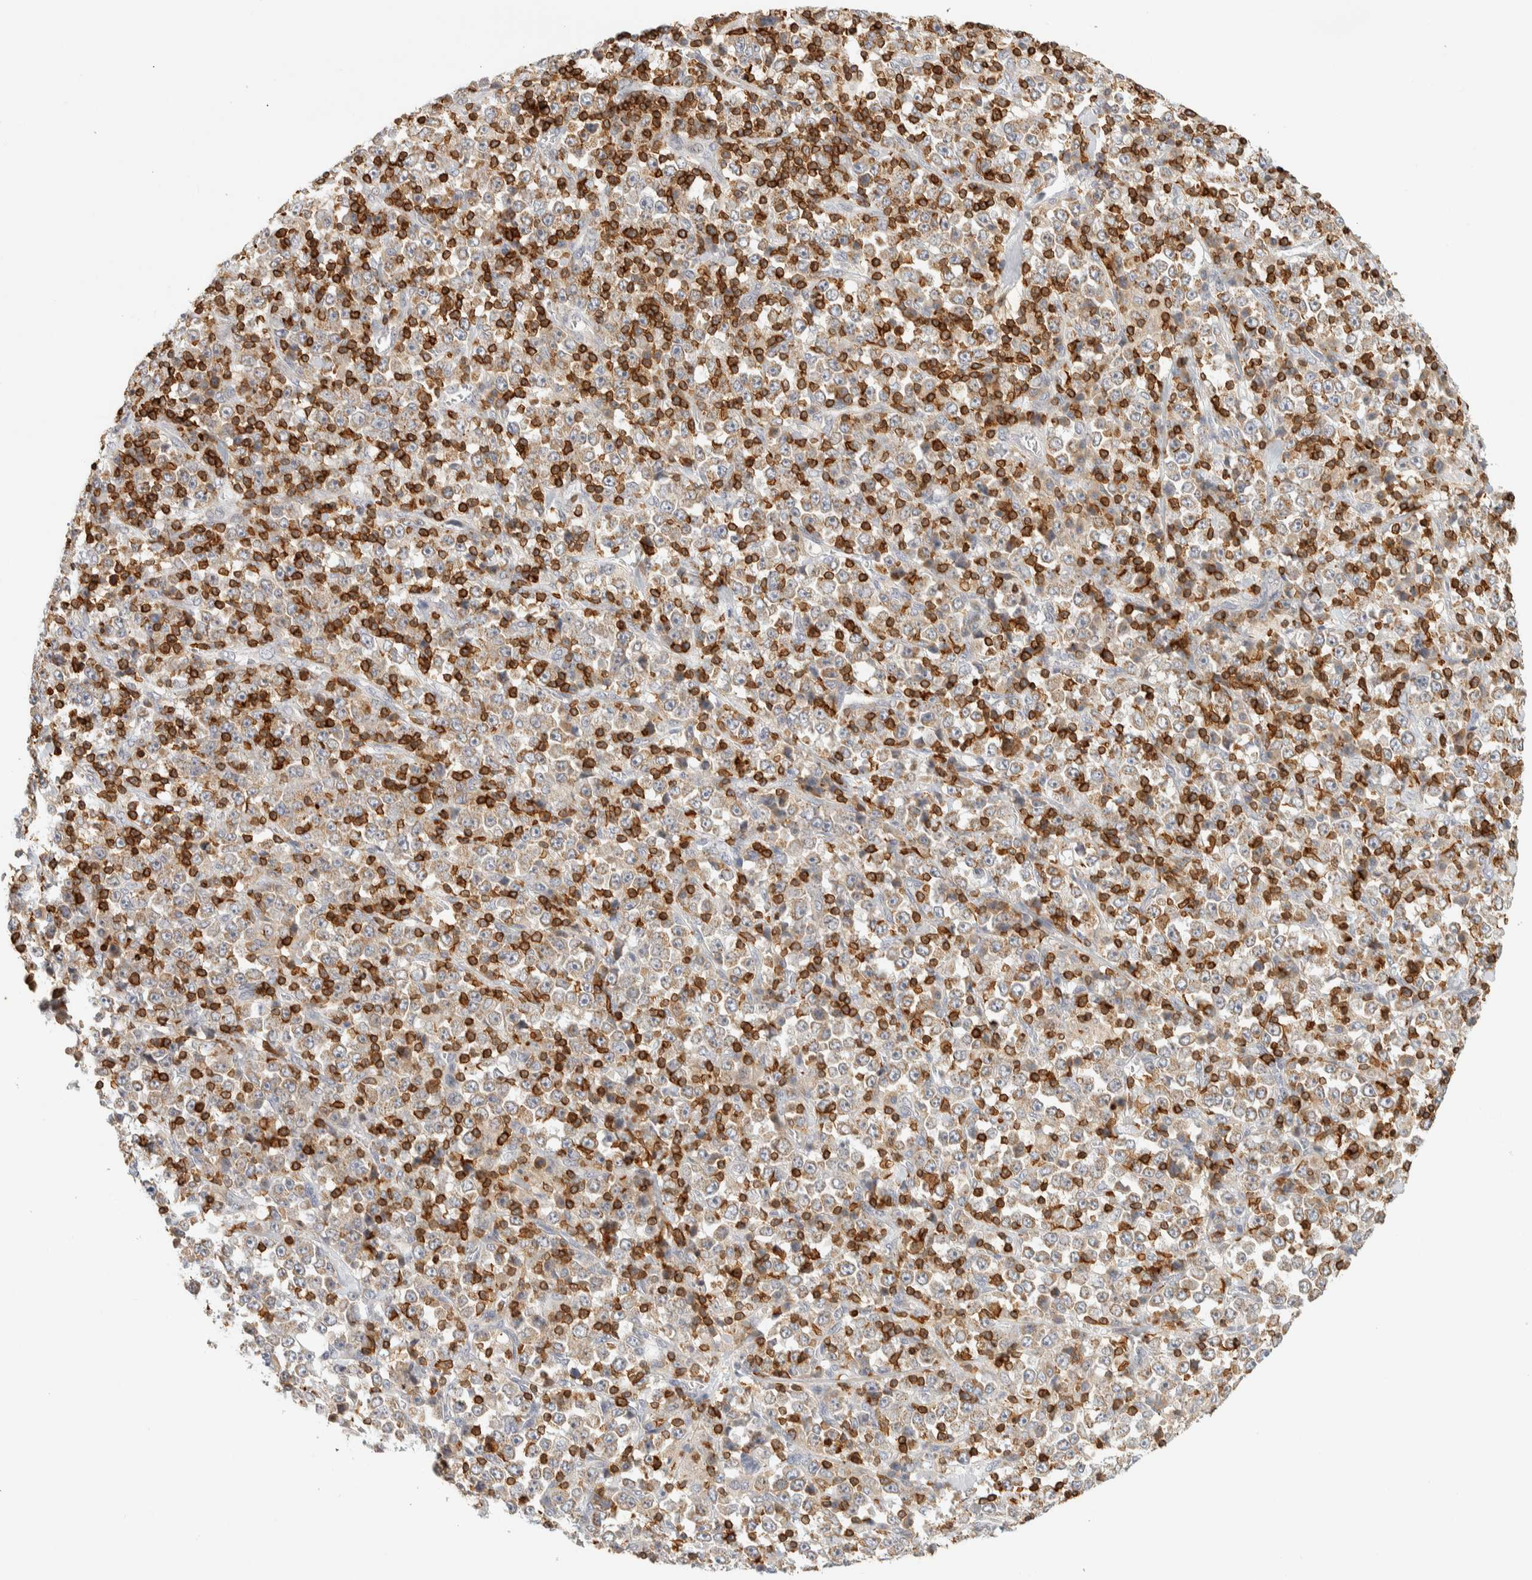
{"staining": {"intensity": "moderate", "quantity": "25%-75%", "location": "cytoplasmic/membranous"}, "tissue": "stomach cancer", "cell_type": "Tumor cells", "image_type": "cancer", "snomed": [{"axis": "morphology", "description": "Normal tissue, NOS"}, {"axis": "morphology", "description": "Adenocarcinoma, NOS"}, {"axis": "topography", "description": "Stomach, upper"}, {"axis": "topography", "description": "Stomach"}], "caption": "Immunohistochemistry of stomach cancer reveals medium levels of moderate cytoplasmic/membranous positivity in approximately 25%-75% of tumor cells. The protein is shown in brown color, while the nuclei are stained blue.", "gene": "RUNDC1", "patient": {"sex": "male", "age": 59}}